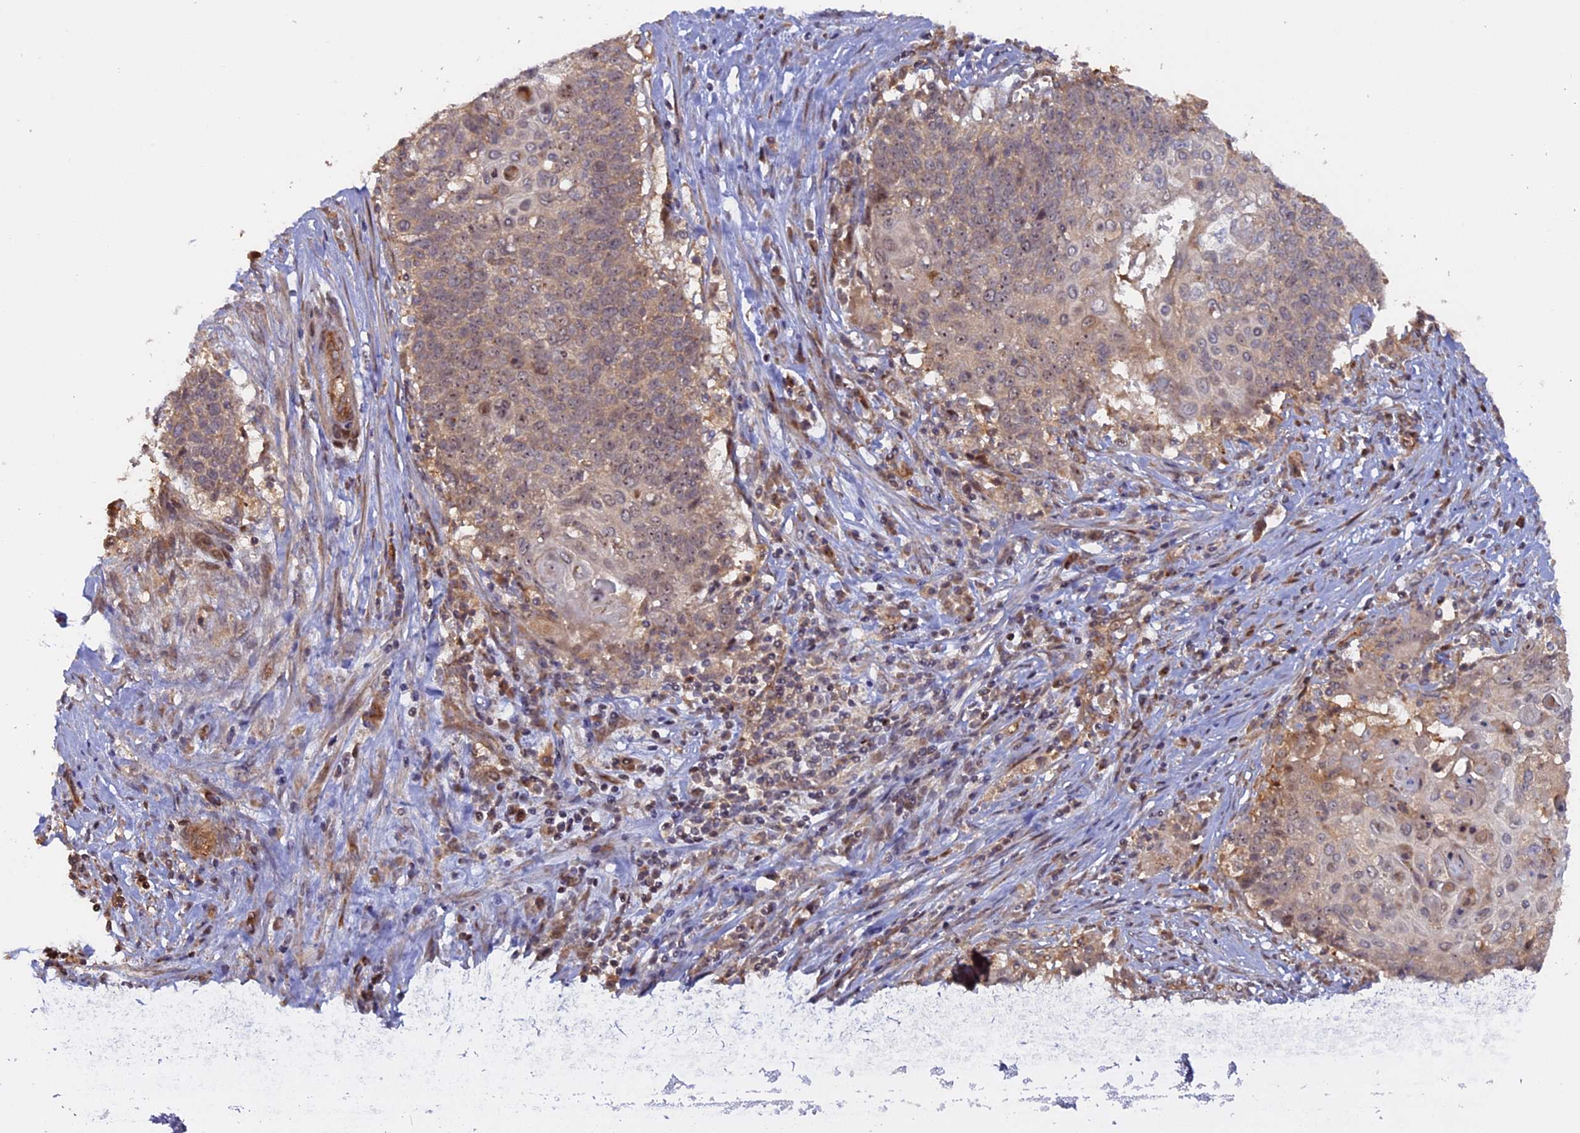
{"staining": {"intensity": "weak", "quantity": "<25%", "location": "cytoplasmic/membranous,nuclear"}, "tissue": "cervical cancer", "cell_type": "Tumor cells", "image_type": "cancer", "snomed": [{"axis": "morphology", "description": "Squamous cell carcinoma, NOS"}, {"axis": "topography", "description": "Cervix"}], "caption": "Immunohistochemistry of cervical cancer (squamous cell carcinoma) exhibits no staining in tumor cells.", "gene": "FERMT1", "patient": {"sex": "female", "age": 39}}